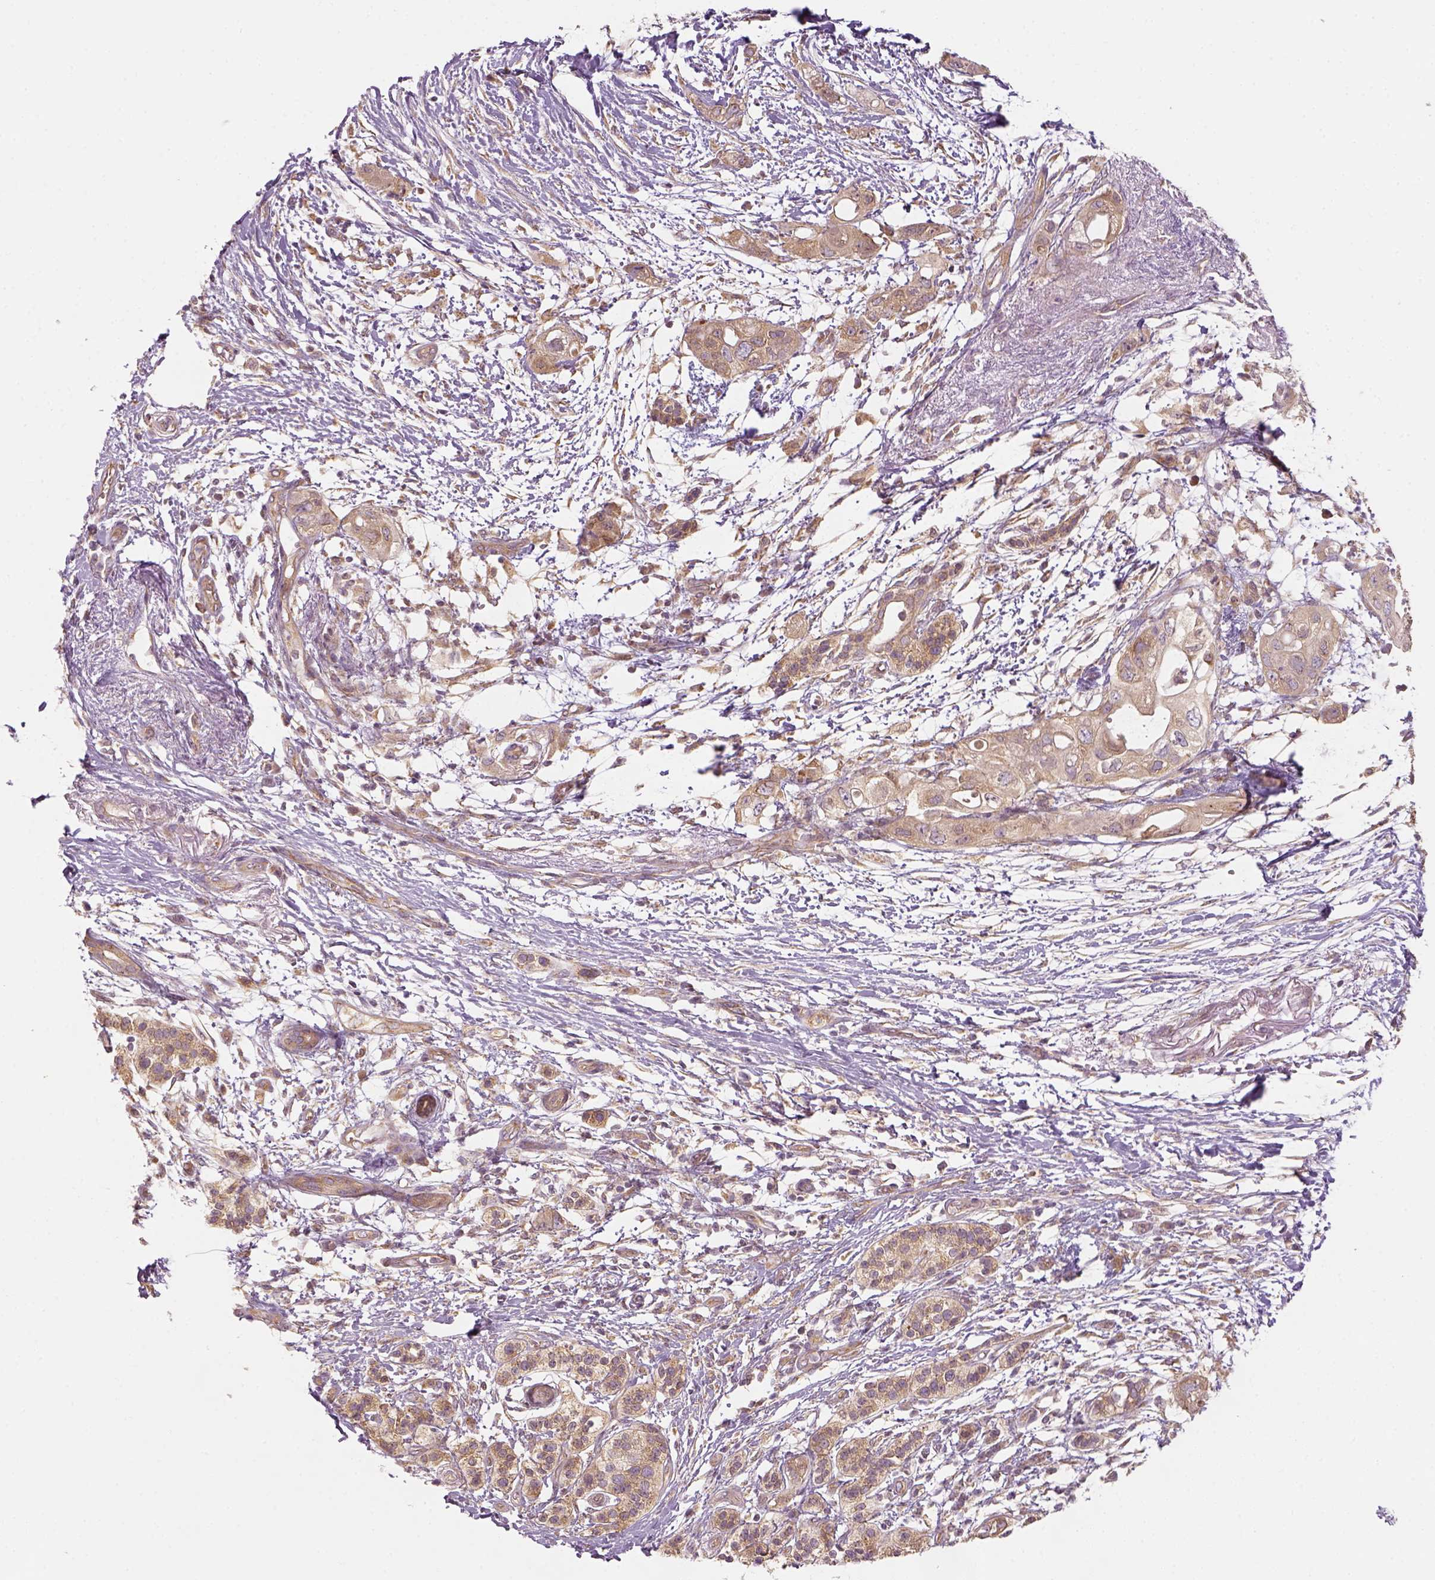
{"staining": {"intensity": "weak", "quantity": ">75%", "location": "cytoplasmic/membranous"}, "tissue": "pancreatic cancer", "cell_type": "Tumor cells", "image_type": "cancer", "snomed": [{"axis": "morphology", "description": "Adenocarcinoma, NOS"}, {"axis": "topography", "description": "Pancreas"}], "caption": "About >75% of tumor cells in pancreatic adenocarcinoma display weak cytoplasmic/membranous protein staining as visualized by brown immunohistochemical staining.", "gene": "PAIP1", "patient": {"sex": "female", "age": 72}}